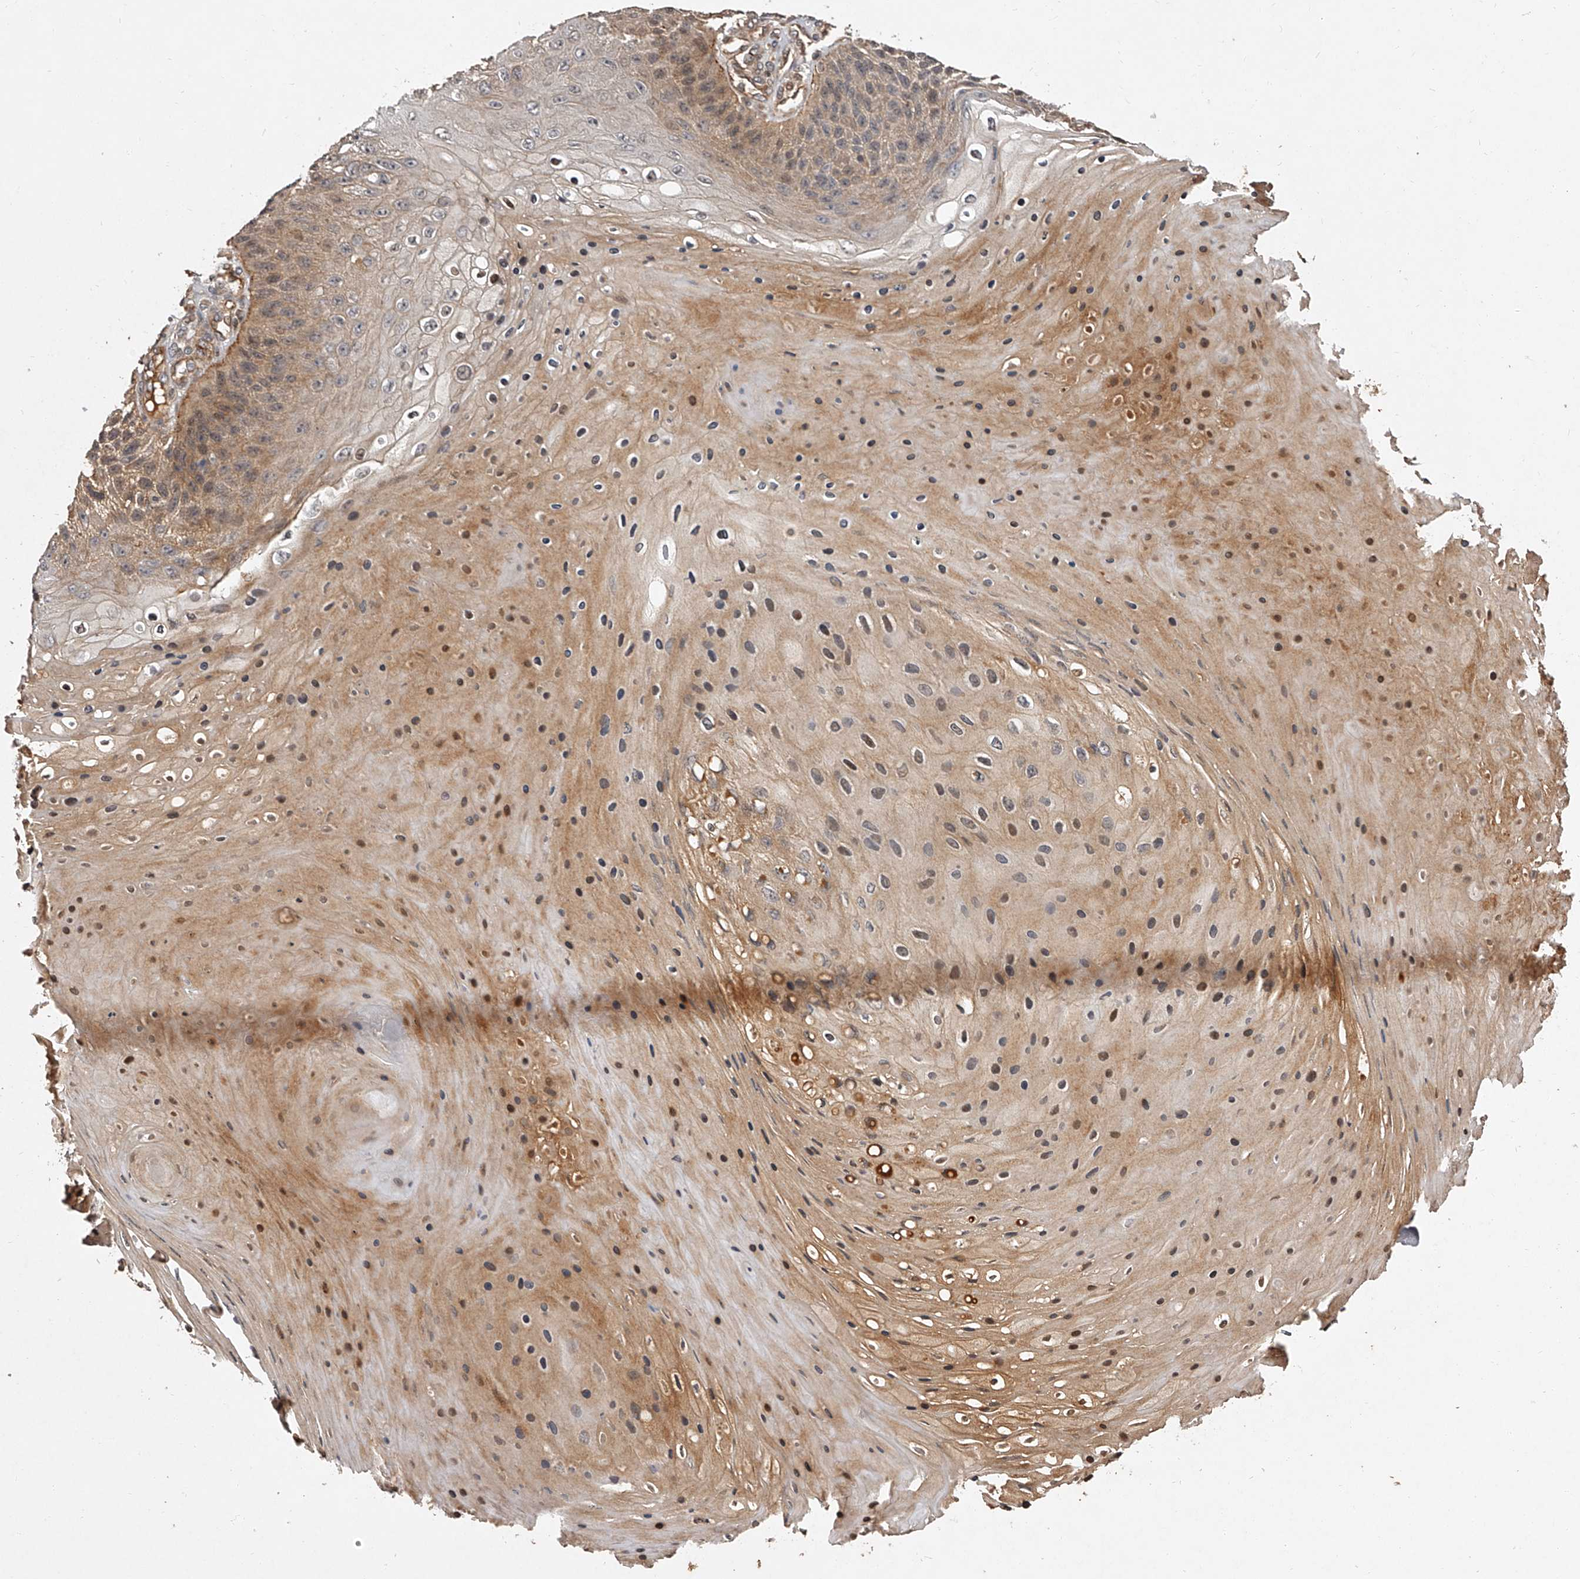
{"staining": {"intensity": "weak", "quantity": ">75%", "location": "cytoplasmic/membranous"}, "tissue": "skin cancer", "cell_type": "Tumor cells", "image_type": "cancer", "snomed": [{"axis": "morphology", "description": "Squamous cell carcinoma, NOS"}, {"axis": "topography", "description": "Skin"}], "caption": "There is low levels of weak cytoplasmic/membranous staining in tumor cells of skin cancer (squamous cell carcinoma), as demonstrated by immunohistochemical staining (brown color).", "gene": "CRYZL1", "patient": {"sex": "female", "age": 88}}